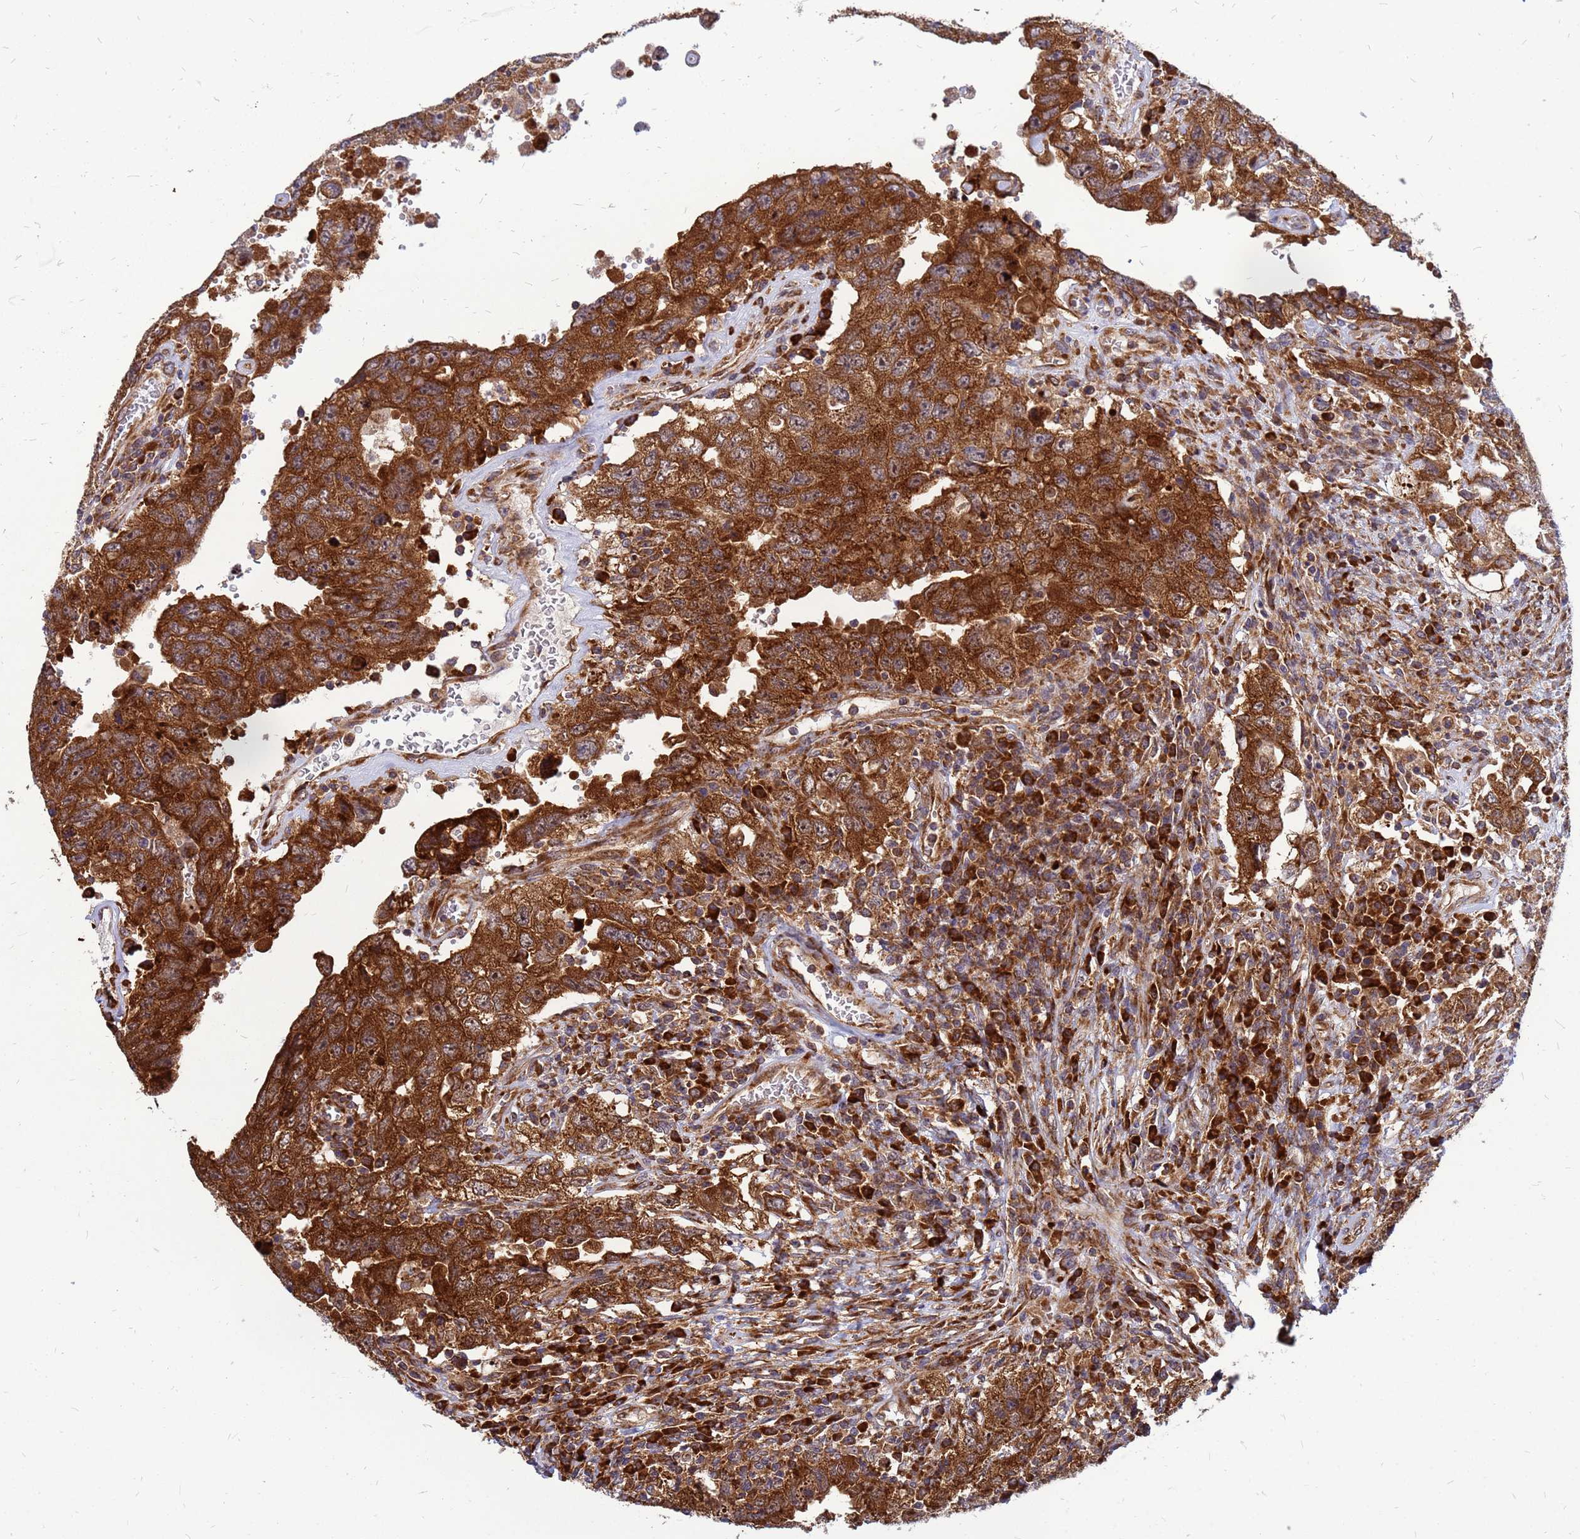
{"staining": {"intensity": "strong", "quantity": ">75%", "location": "cytoplasmic/membranous"}, "tissue": "testis cancer", "cell_type": "Tumor cells", "image_type": "cancer", "snomed": [{"axis": "morphology", "description": "Carcinoma, Embryonal, NOS"}, {"axis": "topography", "description": "Testis"}], "caption": "Brown immunohistochemical staining in human testis cancer (embryonal carcinoma) displays strong cytoplasmic/membranous staining in approximately >75% of tumor cells.", "gene": "RPL8", "patient": {"sex": "male", "age": 26}}